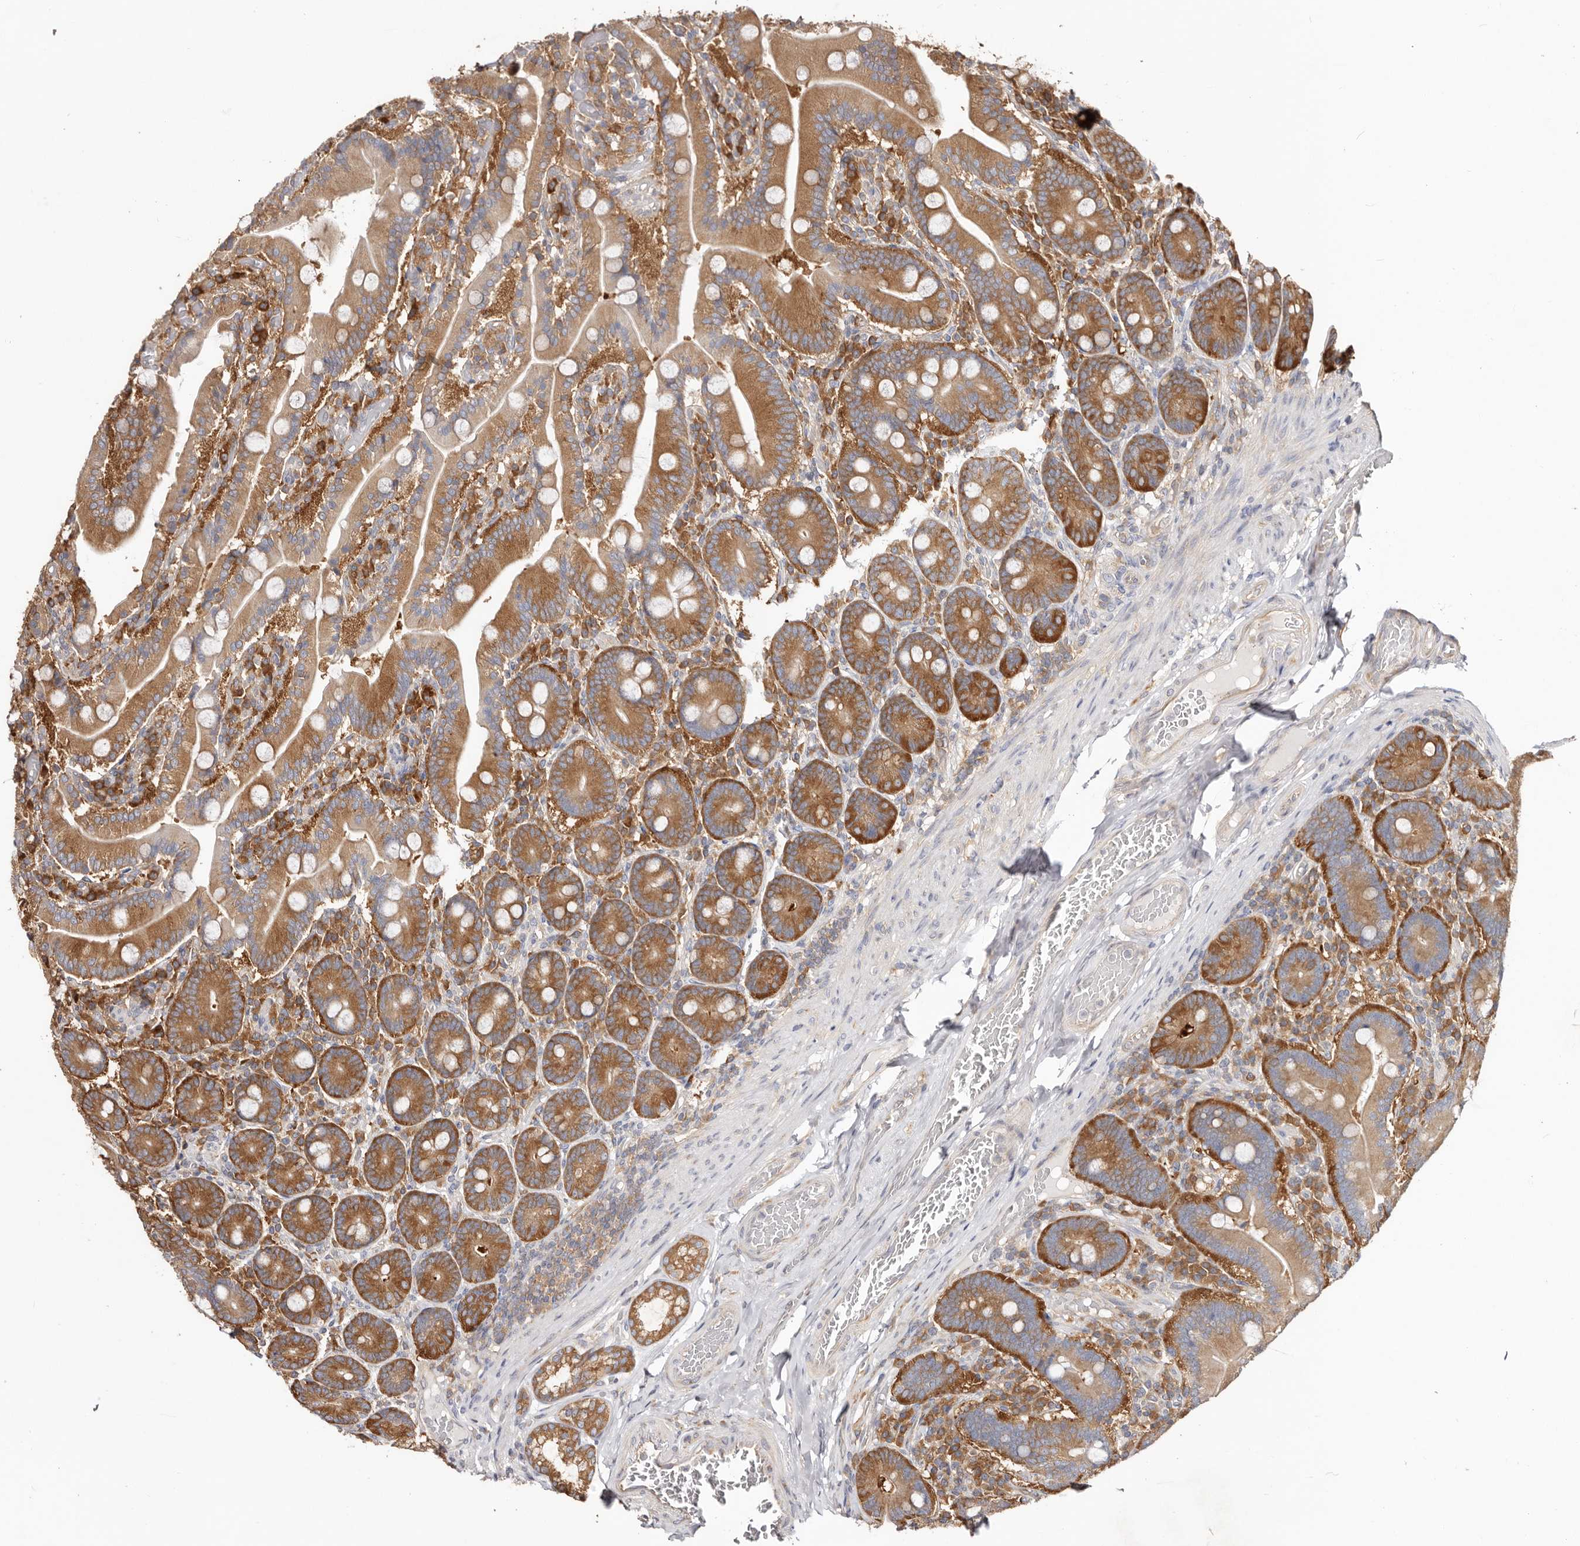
{"staining": {"intensity": "strong", "quantity": ">75%", "location": "cytoplasmic/membranous"}, "tissue": "duodenum", "cell_type": "Glandular cells", "image_type": "normal", "snomed": [{"axis": "morphology", "description": "Normal tissue, NOS"}, {"axis": "topography", "description": "Duodenum"}], "caption": "Immunohistochemistry staining of benign duodenum, which reveals high levels of strong cytoplasmic/membranous staining in approximately >75% of glandular cells indicating strong cytoplasmic/membranous protein expression. The staining was performed using DAB (brown) for protein detection and nuclei were counterstained in hematoxylin (blue).", "gene": "EPRS1", "patient": {"sex": "female", "age": 62}}